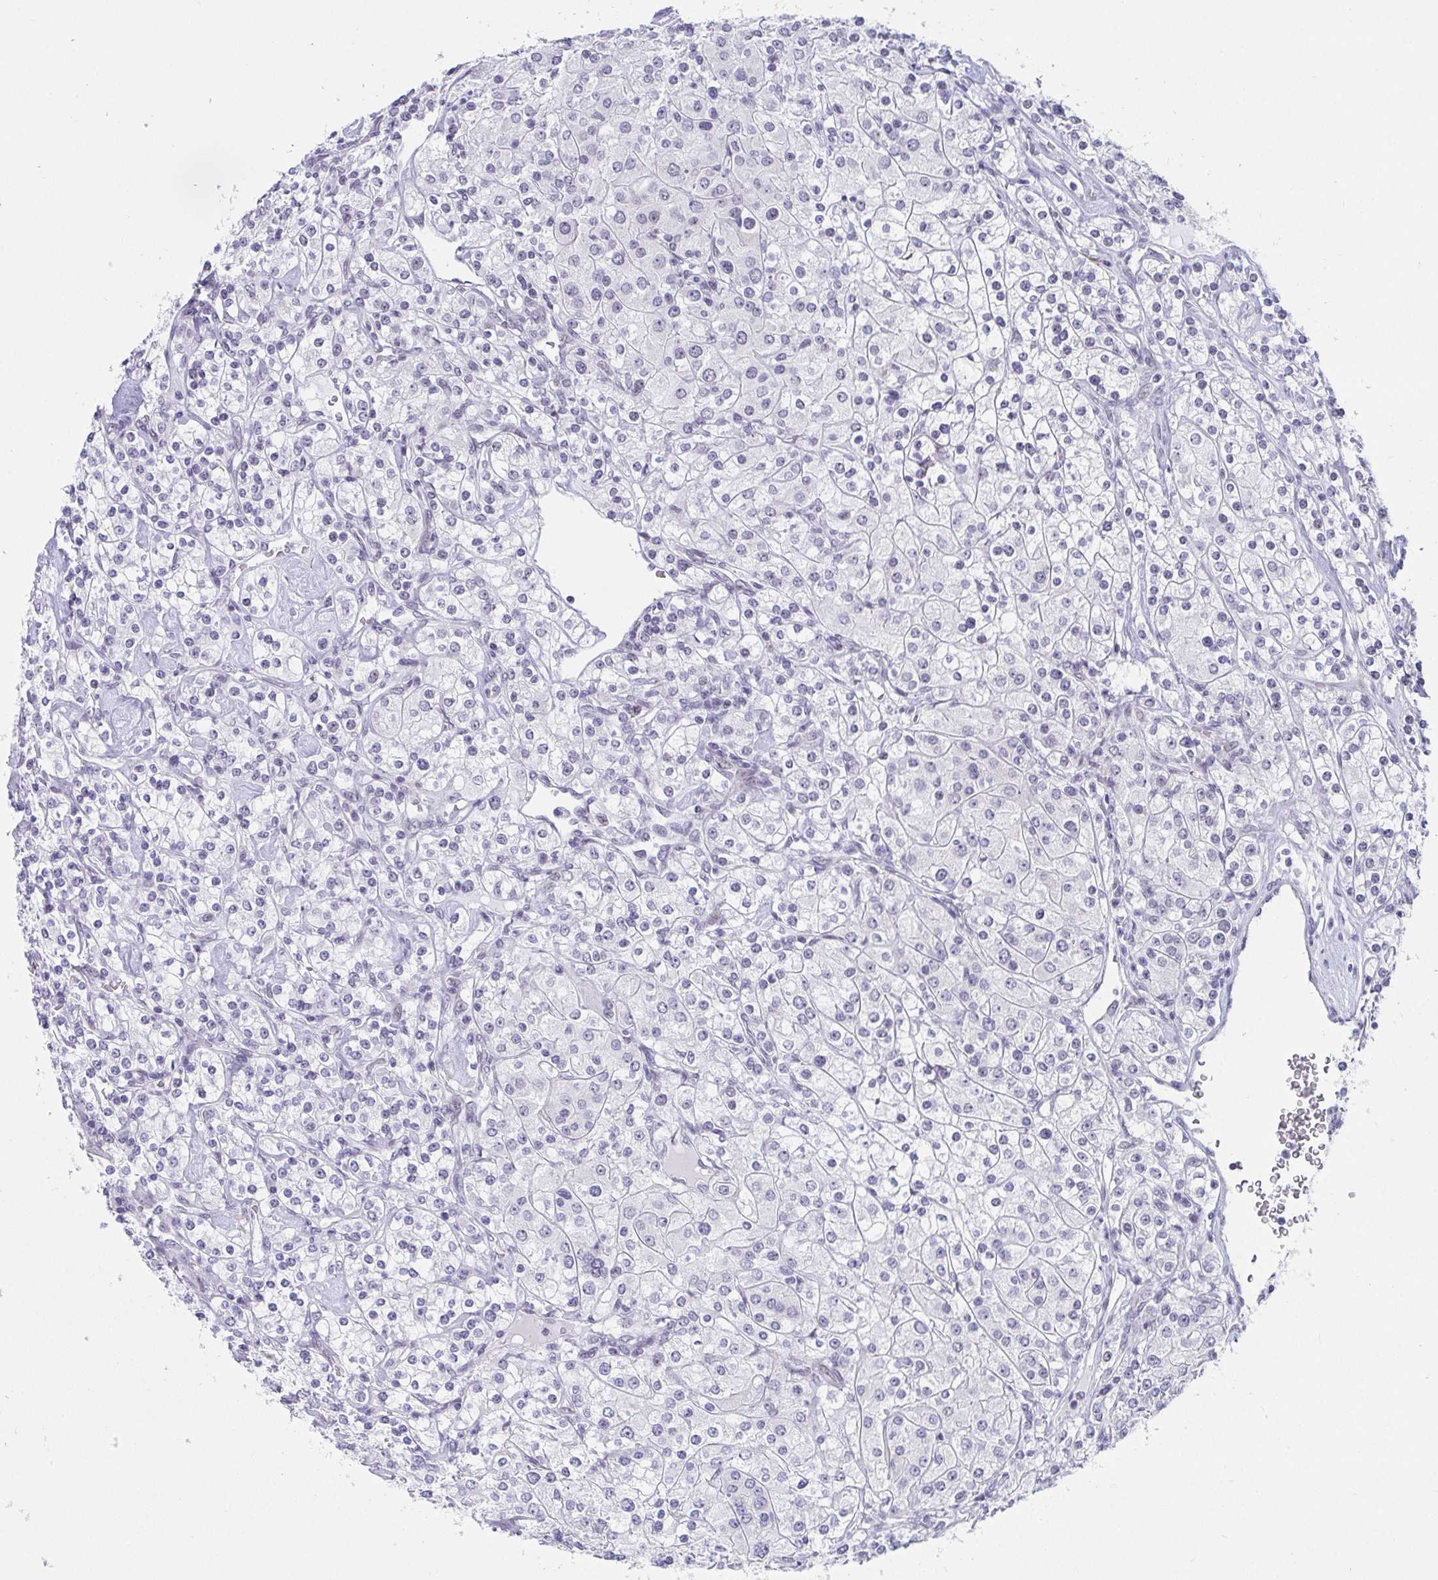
{"staining": {"intensity": "negative", "quantity": "none", "location": "none"}, "tissue": "renal cancer", "cell_type": "Tumor cells", "image_type": "cancer", "snomed": [{"axis": "morphology", "description": "Adenocarcinoma, NOS"}, {"axis": "topography", "description": "Kidney"}], "caption": "IHC micrograph of adenocarcinoma (renal) stained for a protein (brown), which reveals no staining in tumor cells.", "gene": "WDR72", "patient": {"sex": "male", "age": 77}}